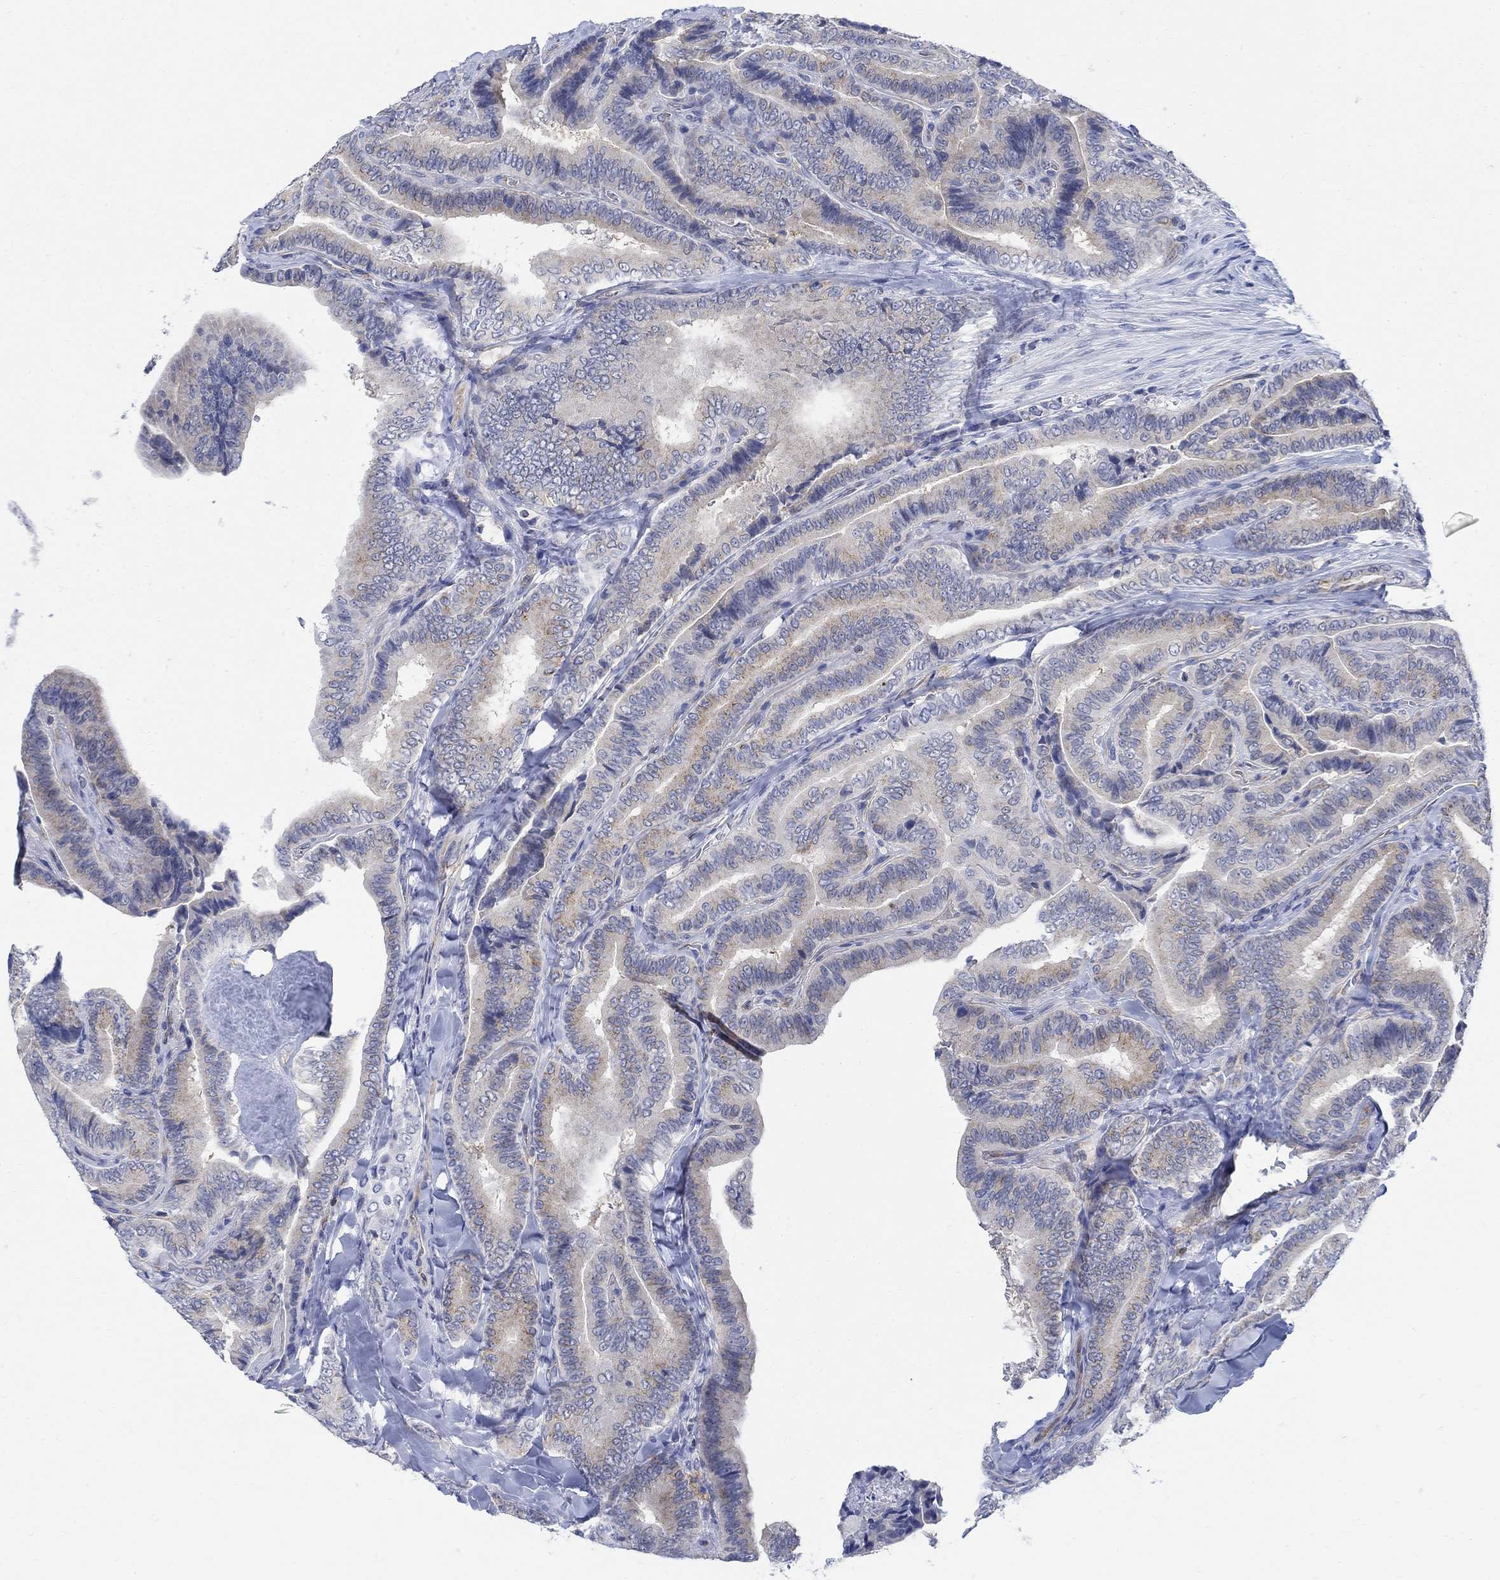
{"staining": {"intensity": "weak", "quantity": "<25%", "location": "cytoplasmic/membranous"}, "tissue": "thyroid cancer", "cell_type": "Tumor cells", "image_type": "cancer", "snomed": [{"axis": "morphology", "description": "Papillary adenocarcinoma, NOS"}, {"axis": "topography", "description": "Thyroid gland"}], "caption": "There is no significant positivity in tumor cells of thyroid cancer. (IHC, brightfield microscopy, high magnification).", "gene": "PHF21B", "patient": {"sex": "male", "age": 61}}